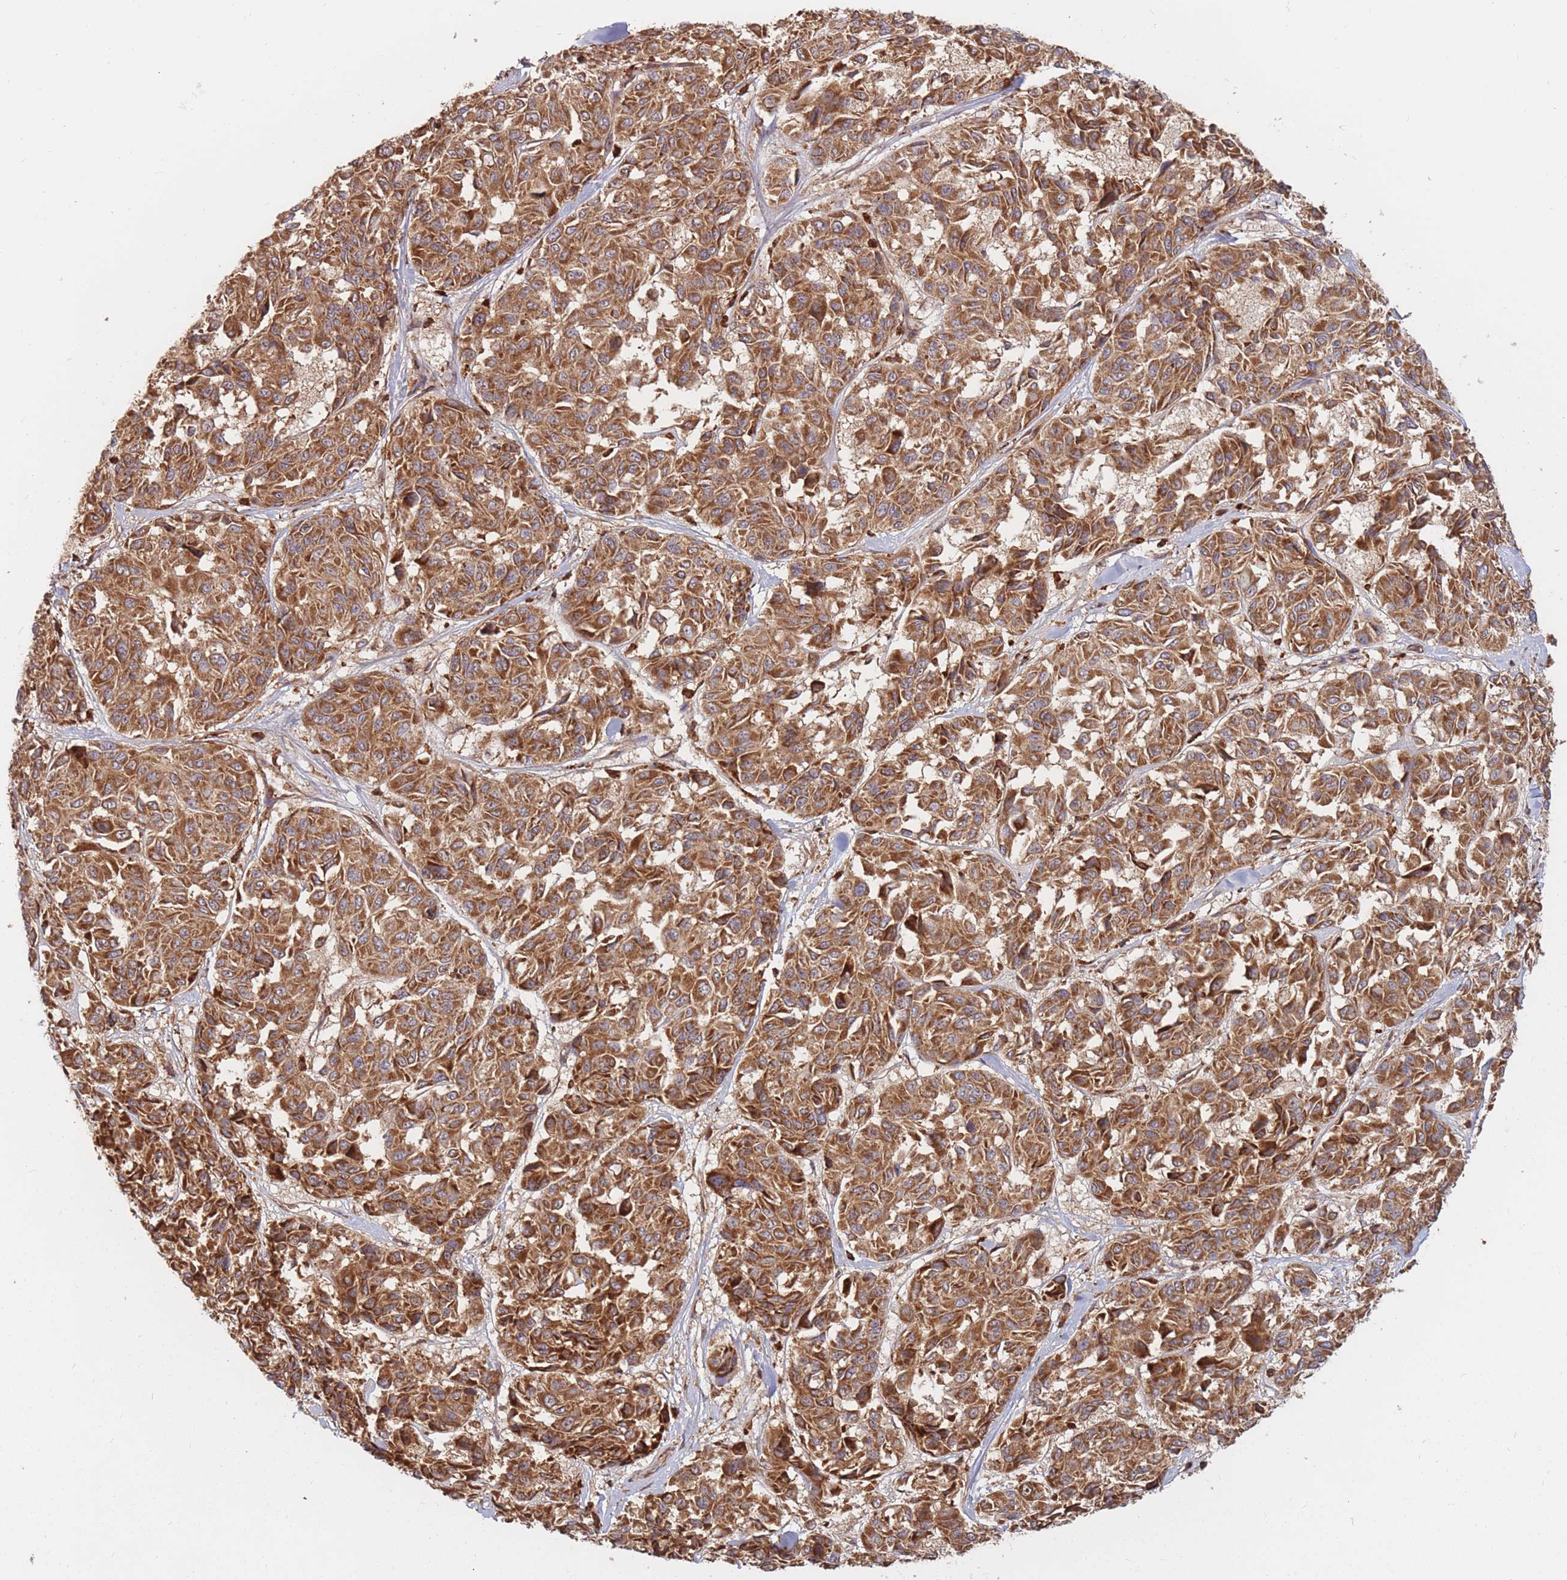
{"staining": {"intensity": "moderate", "quantity": ">75%", "location": "cytoplasmic/membranous"}, "tissue": "melanoma", "cell_type": "Tumor cells", "image_type": "cancer", "snomed": [{"axis": "morphology", "description": "Malignant melanoma, NOS"}, {"axis": "topography", "description": "Skin"}], "caption": "Tumor cells demonstrate moderate cytoplasmic/membranous positivity in about >75% of cells in malignant melanoma. (DAB (3,3'-diaminobenzidine) IHC with brightfield microscopy, high magnification).", "gene": "RASSF2", "patient": {"sex": "female", "age": 66}}